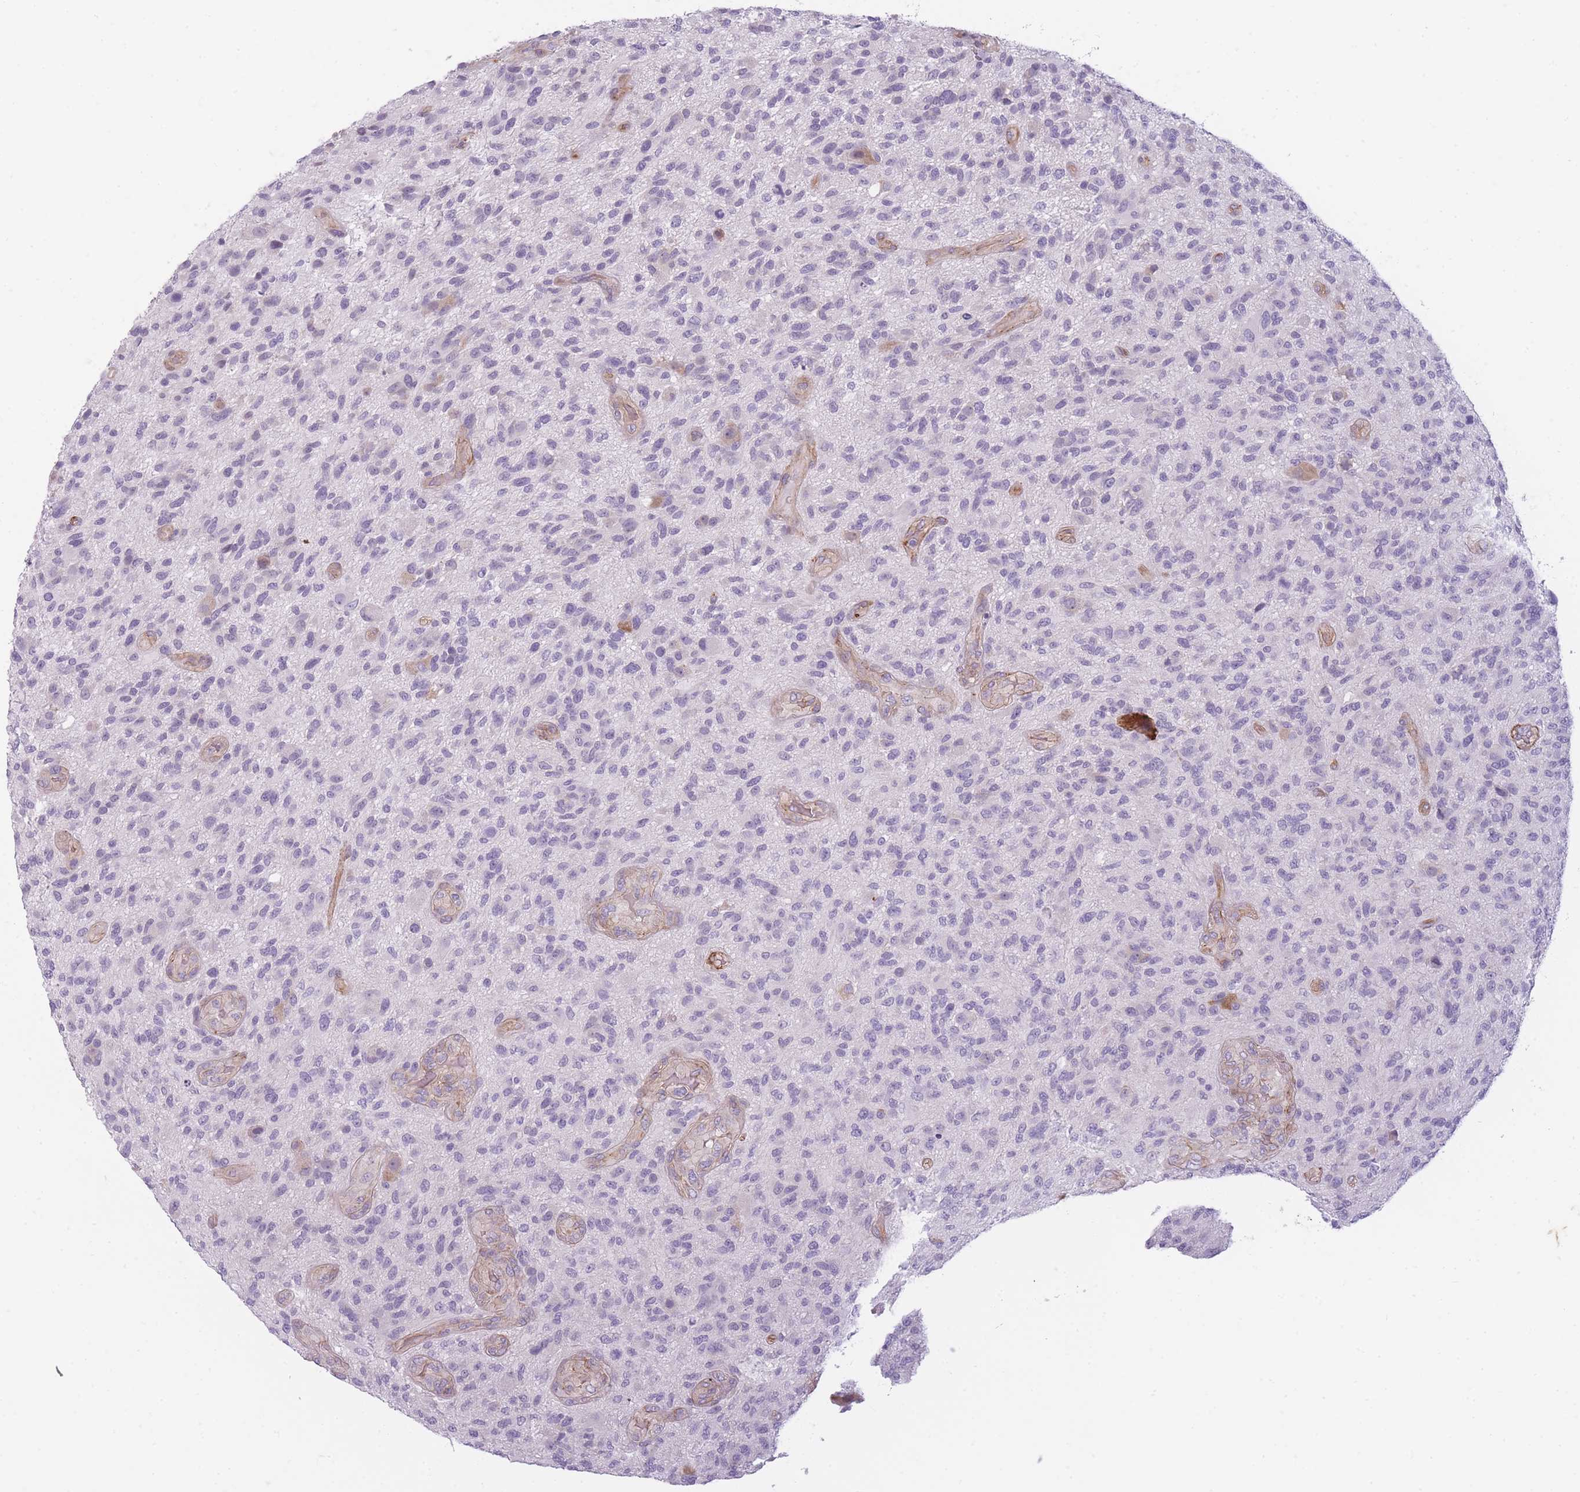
{"staining": {"intensity": "negative", "quantity": "none", "location": "none"}, "tissue": "glioma", "cell_type": "Tumor cells", "image_type": "cancer", "snomed": [{"axis": "morphology", "description": "Glioma, malignant, High grade"}, {"axis": "topography", "description": "Brain"}], "caption": "Human high-grade glioma (malignant) stained for a protein using immunohistochemistry displays no positivity in tumor cells.", "gene": "OR6B3", "patient": {"sex": "male", "age": 47}}